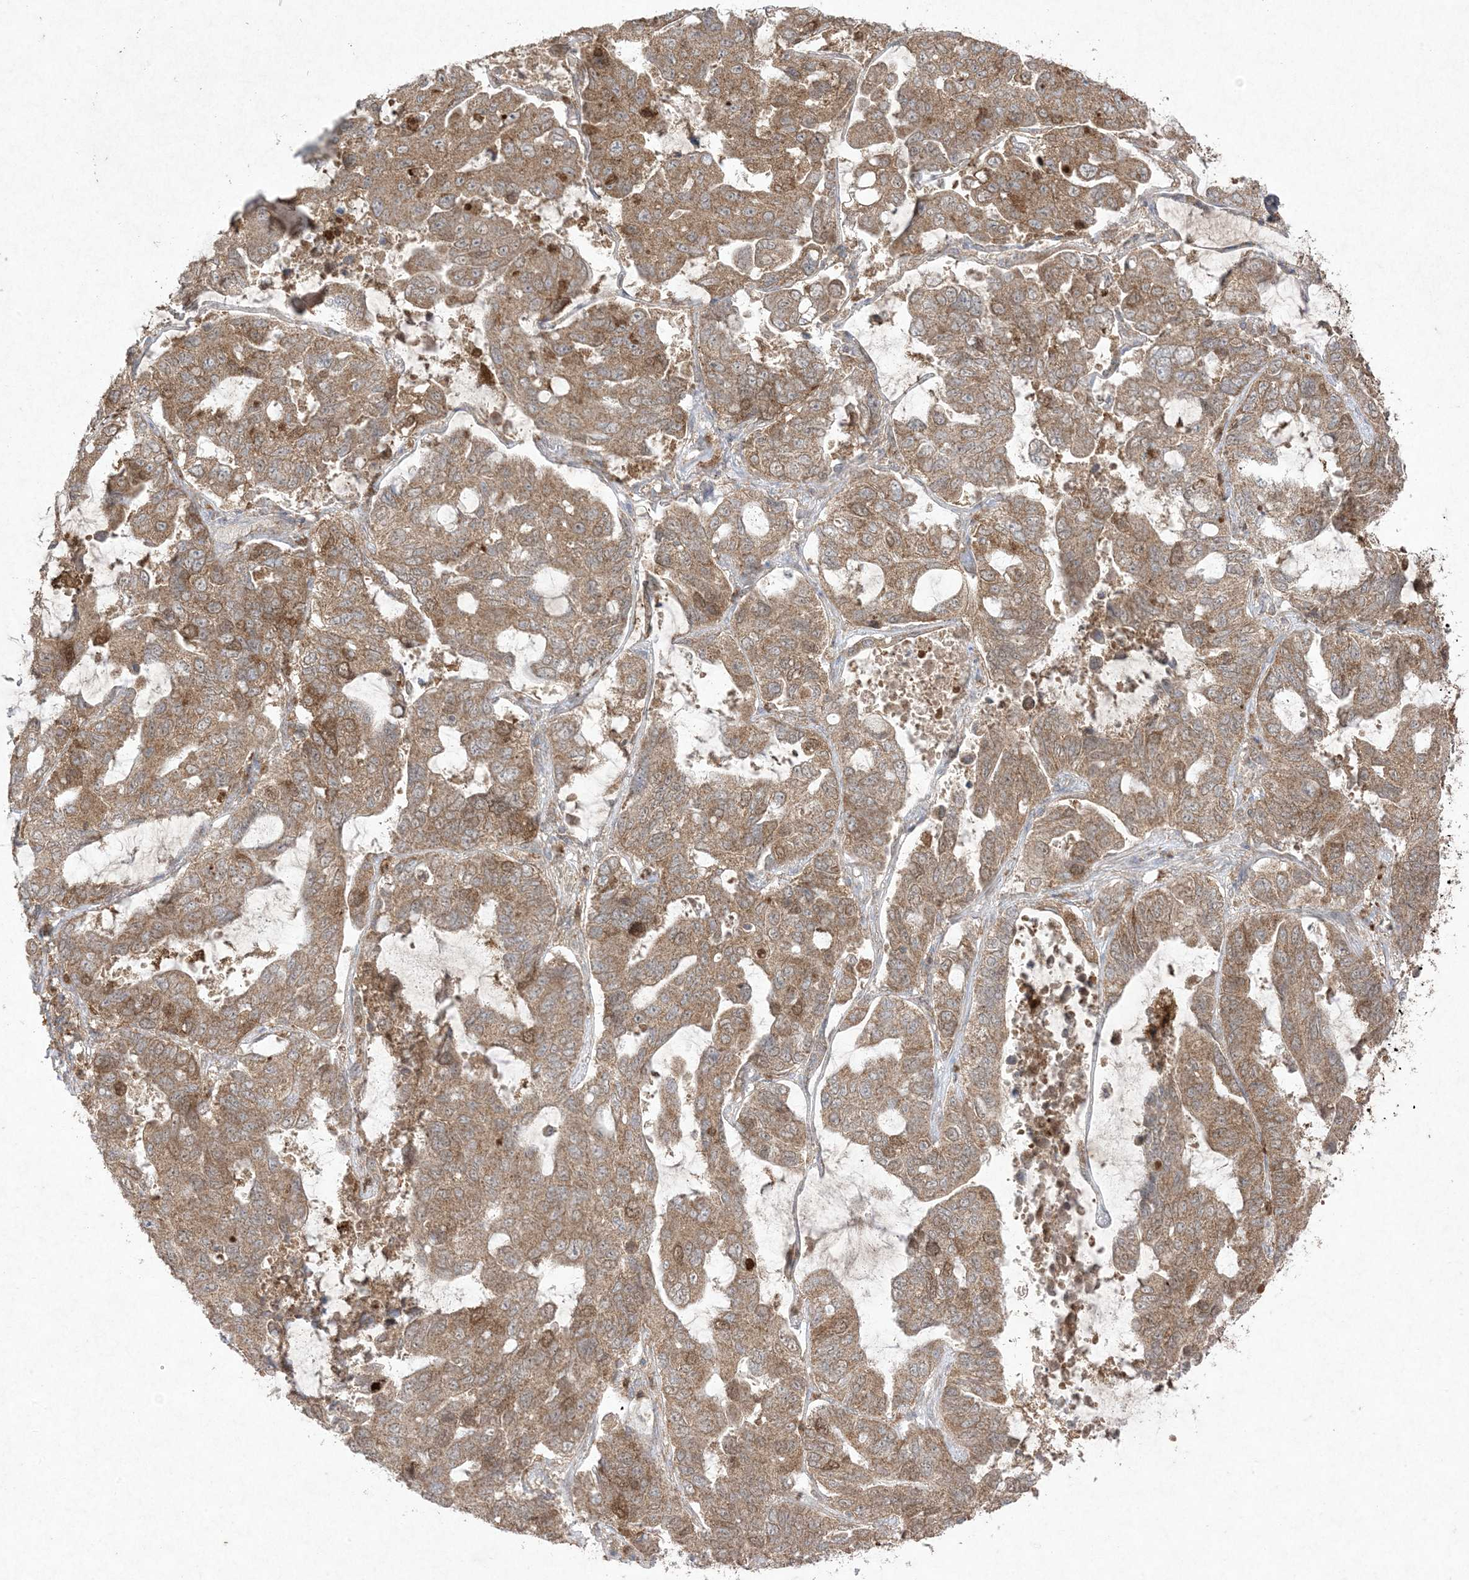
{"staining": {"intensity": "moderate", "quantity": ">75%", "location": "cytoplasmic/membranous"}, "tissue": "lung cancer", "cell_type": "Tumor cells", "image_type": "cancer", "snomed": [{"axis": "morphology", "description": "Adenocarcinoma, NOS"}, {"axis": "topography", "description": "Lung"}], "caption": "A medium amount of moderate cytoplasmic/membranous positivity is seen in about >75% of tumor cells in lung cancer (adenocarcinoma) tissue. (IHC, brightfield microscopy, high magnification).", "gene": "UBE2C", "patient": {"sex": "male", "age": 64}}